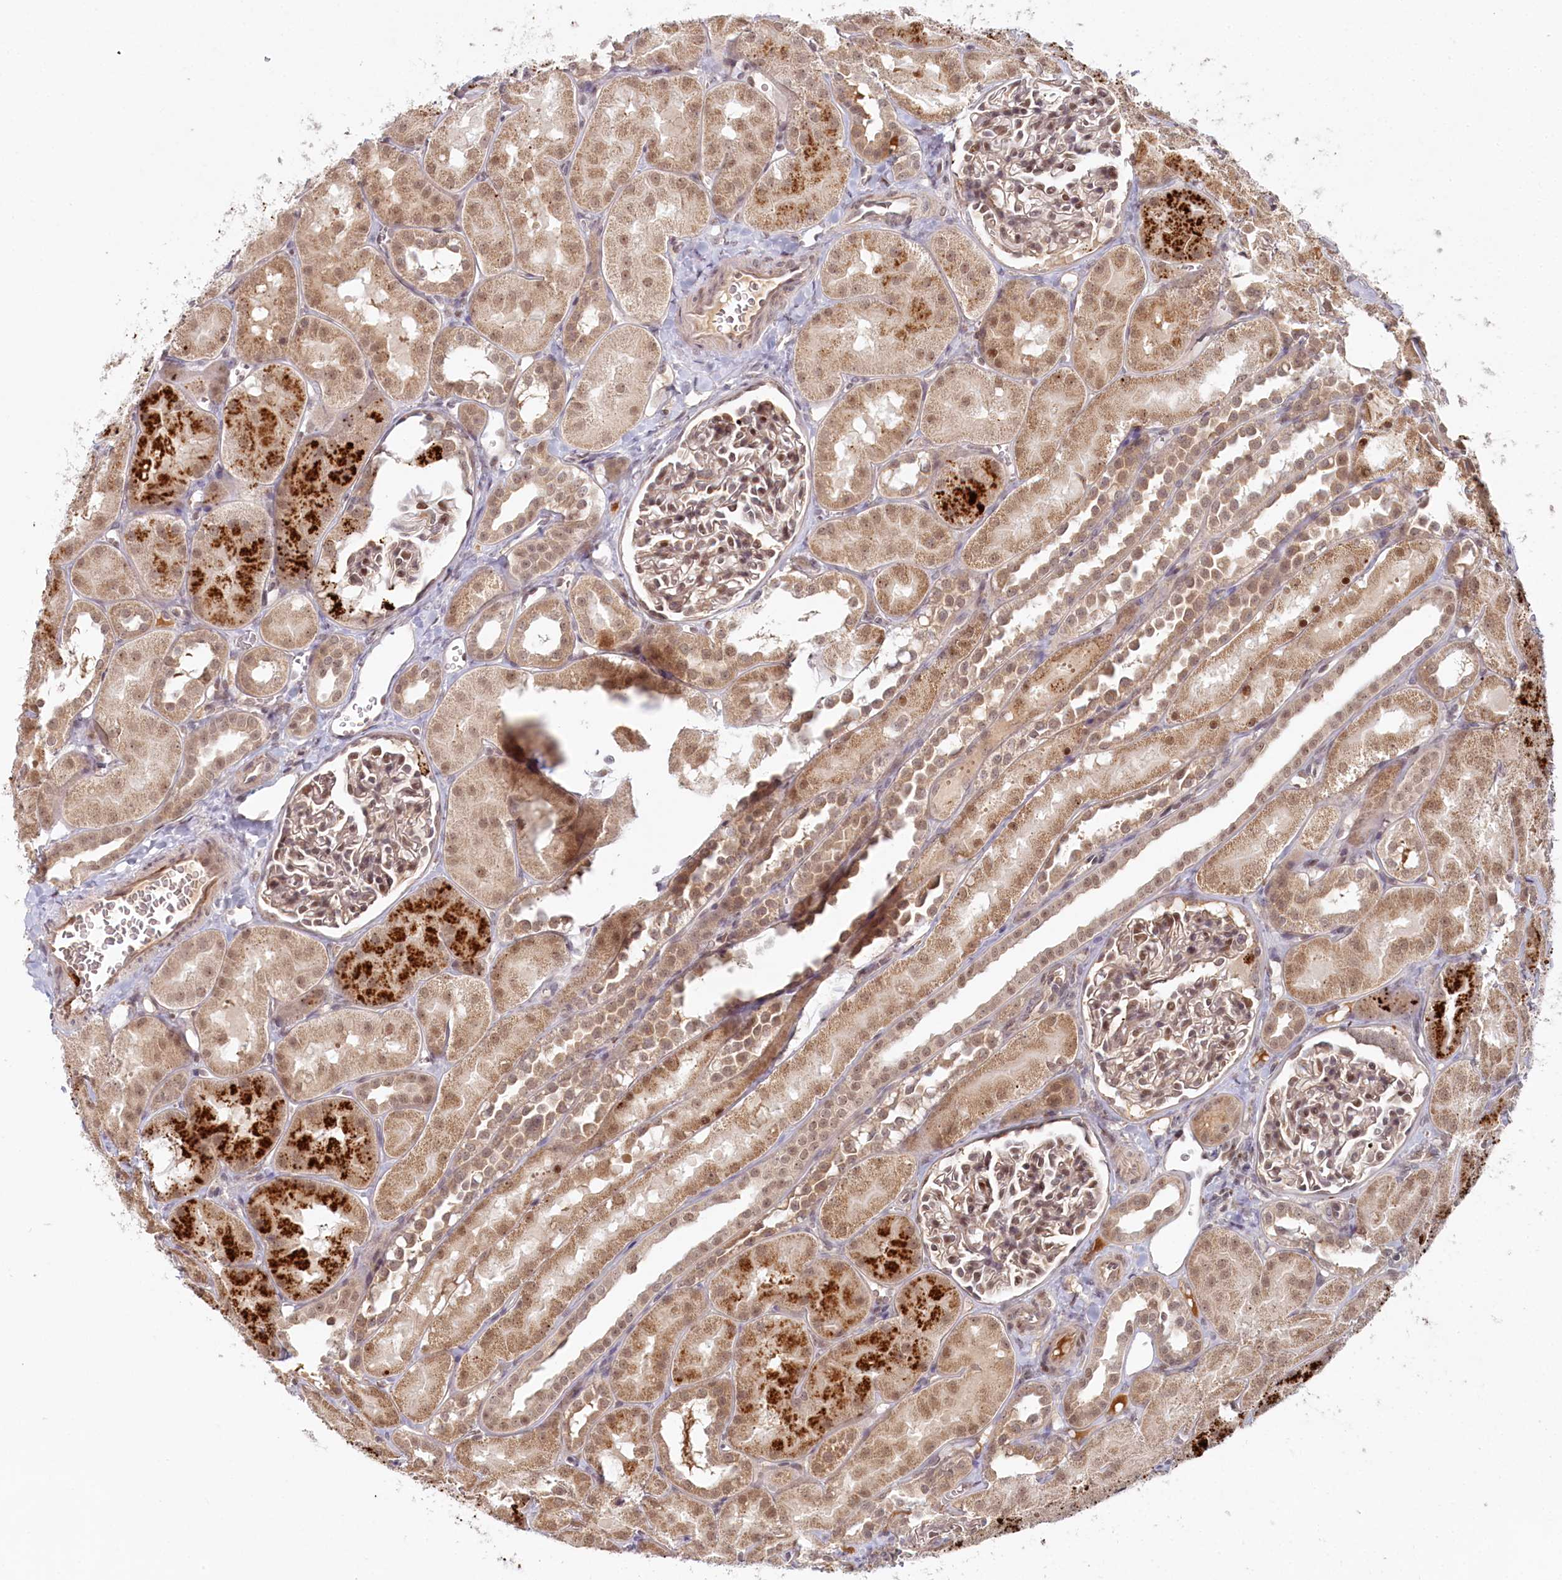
{"staining": {"intensity": "moderate", "quantity": ">75%", "location": "nuclear"}, "tissue": "kidney", "cell_type": "Cells in glomeruli", "image_type": "normal", "snomed": [{"axis": "morphology", "description": "Normal tissue, NOS"}, {"axis": "topography", "description": "Kidney"}, {"axis": "topography", "description": "Urinary bladder"}], "caption": "IHC (DAB (3,3'-diaminobenzidine)) staining of normal human kidney reveals moderate nuclear protein expression in about >75% of cells in glomeruli.", "gene": "WAPL", "patient": {"sex": "male", "age": 16}}